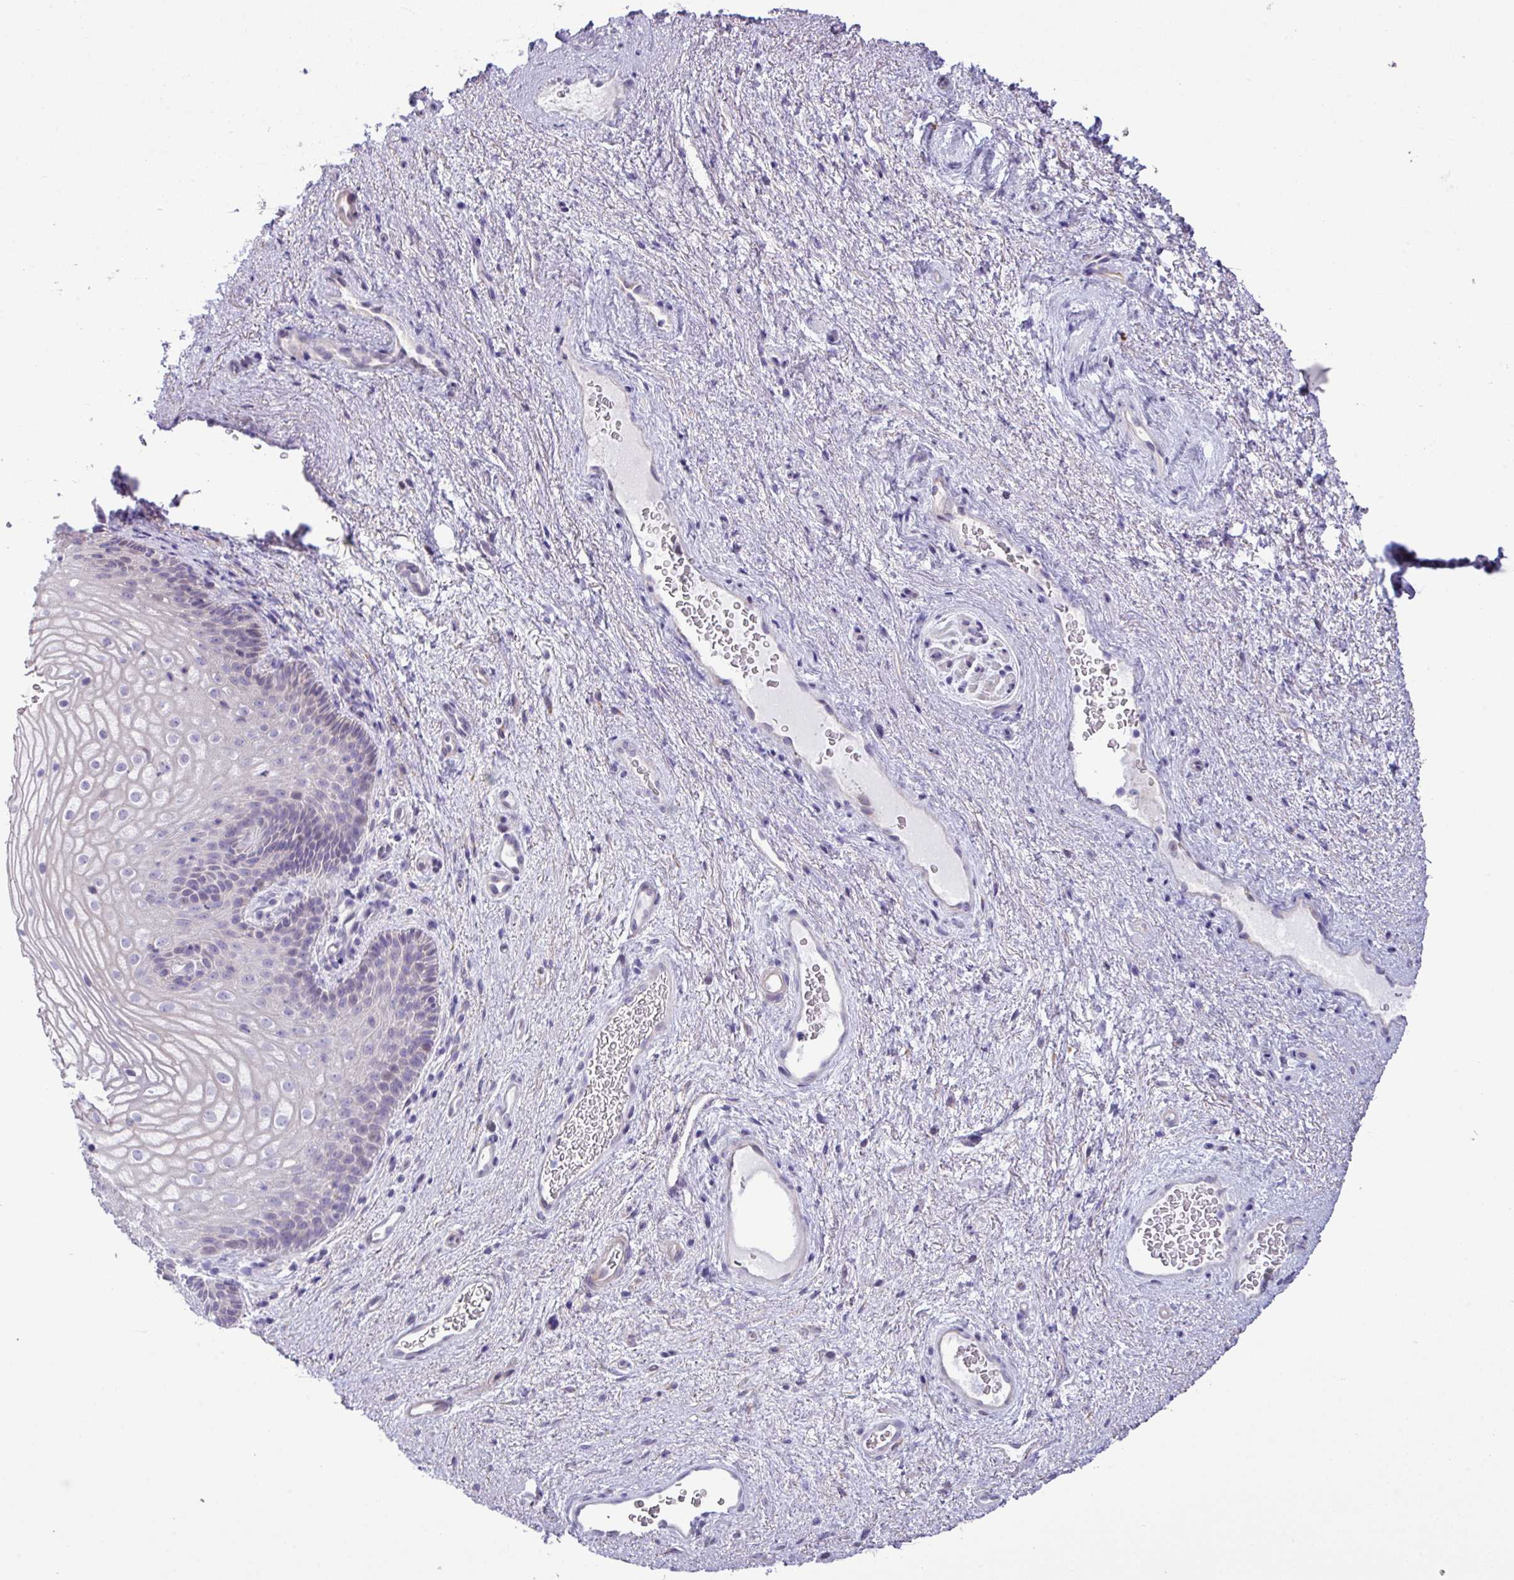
{"staining": {"intensity": "negative", "quantity": "none", "location": "none"}, "tissue": "vagina", "cell_type": "Squamous epithelial cells", "image_type": "normal", "snomed": [{"axis": "morphology", "description": "Normal tissue, NOS"}, {"axis": "topography", "description": "Vagina"}], "caption": "This is a histopathology image of IHC staining of benign vagina, which shows no expression in squamous epithelial cells.", "gene": "IRGC", "patient": {"sex": "female", "age": 47}}